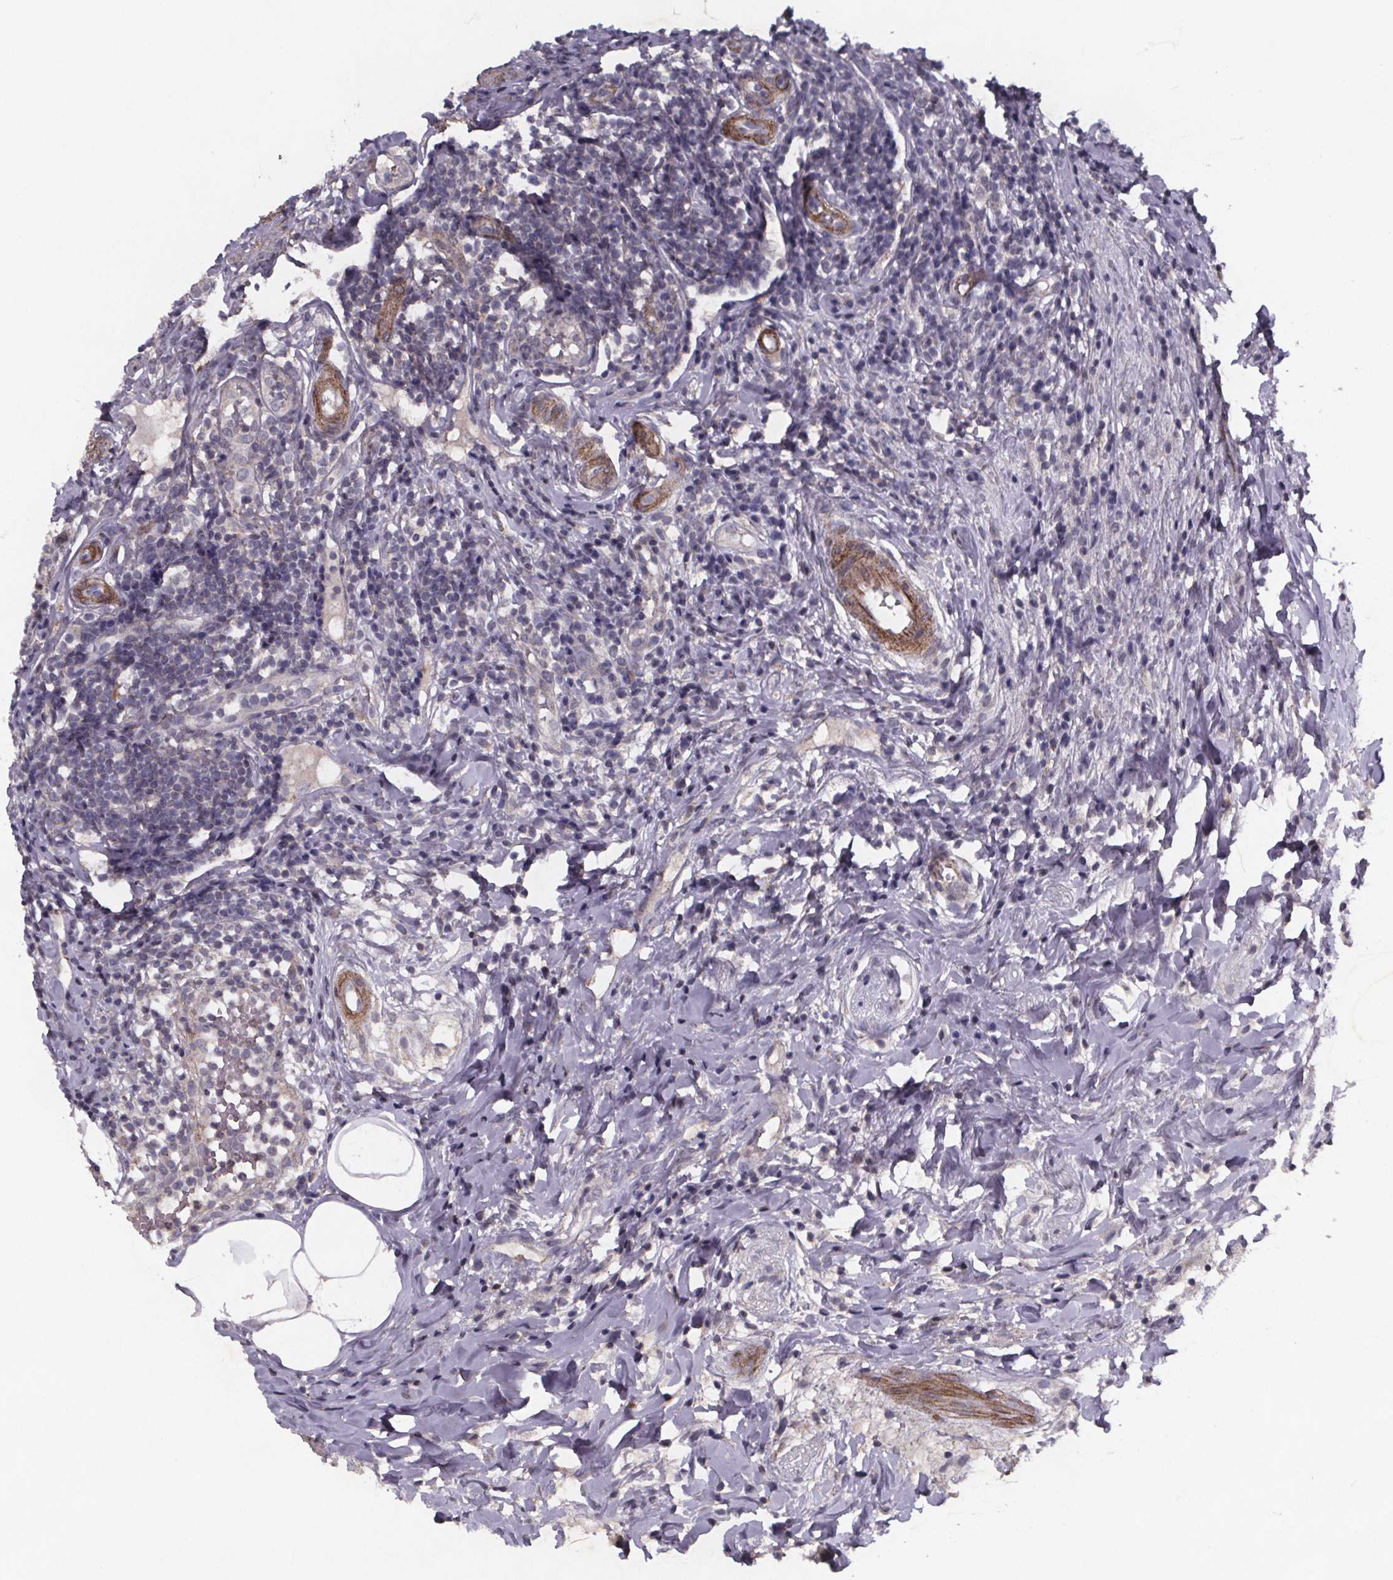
{"staining": {"intensity": "moderate", "quantity": "<25%", "location": "cytoplasmic/membranous"}, "tissue": "appendix", "cell_type": "Glandular cells", "image_type": "normal", "snomed": [{"axis": "morphology", "description": "Normal tissue, NOS"}, {"axis": "morphology", "description": "Inflammation, NOS"}, {"axis": "topography", "description": "Appendix"}], "caption": "Glandular cells exhibit moderate cytoplasmic/membranous expression in approximately <25% of cells in benign appendix. (Stains: DAB (3,3'-diaminobenzidine) in brown, nuclei in blue, Microscopy: brightfield microscopy at high magnification).", "gene": "PALLD", "patient": {"sex": "male", "age": 16}}